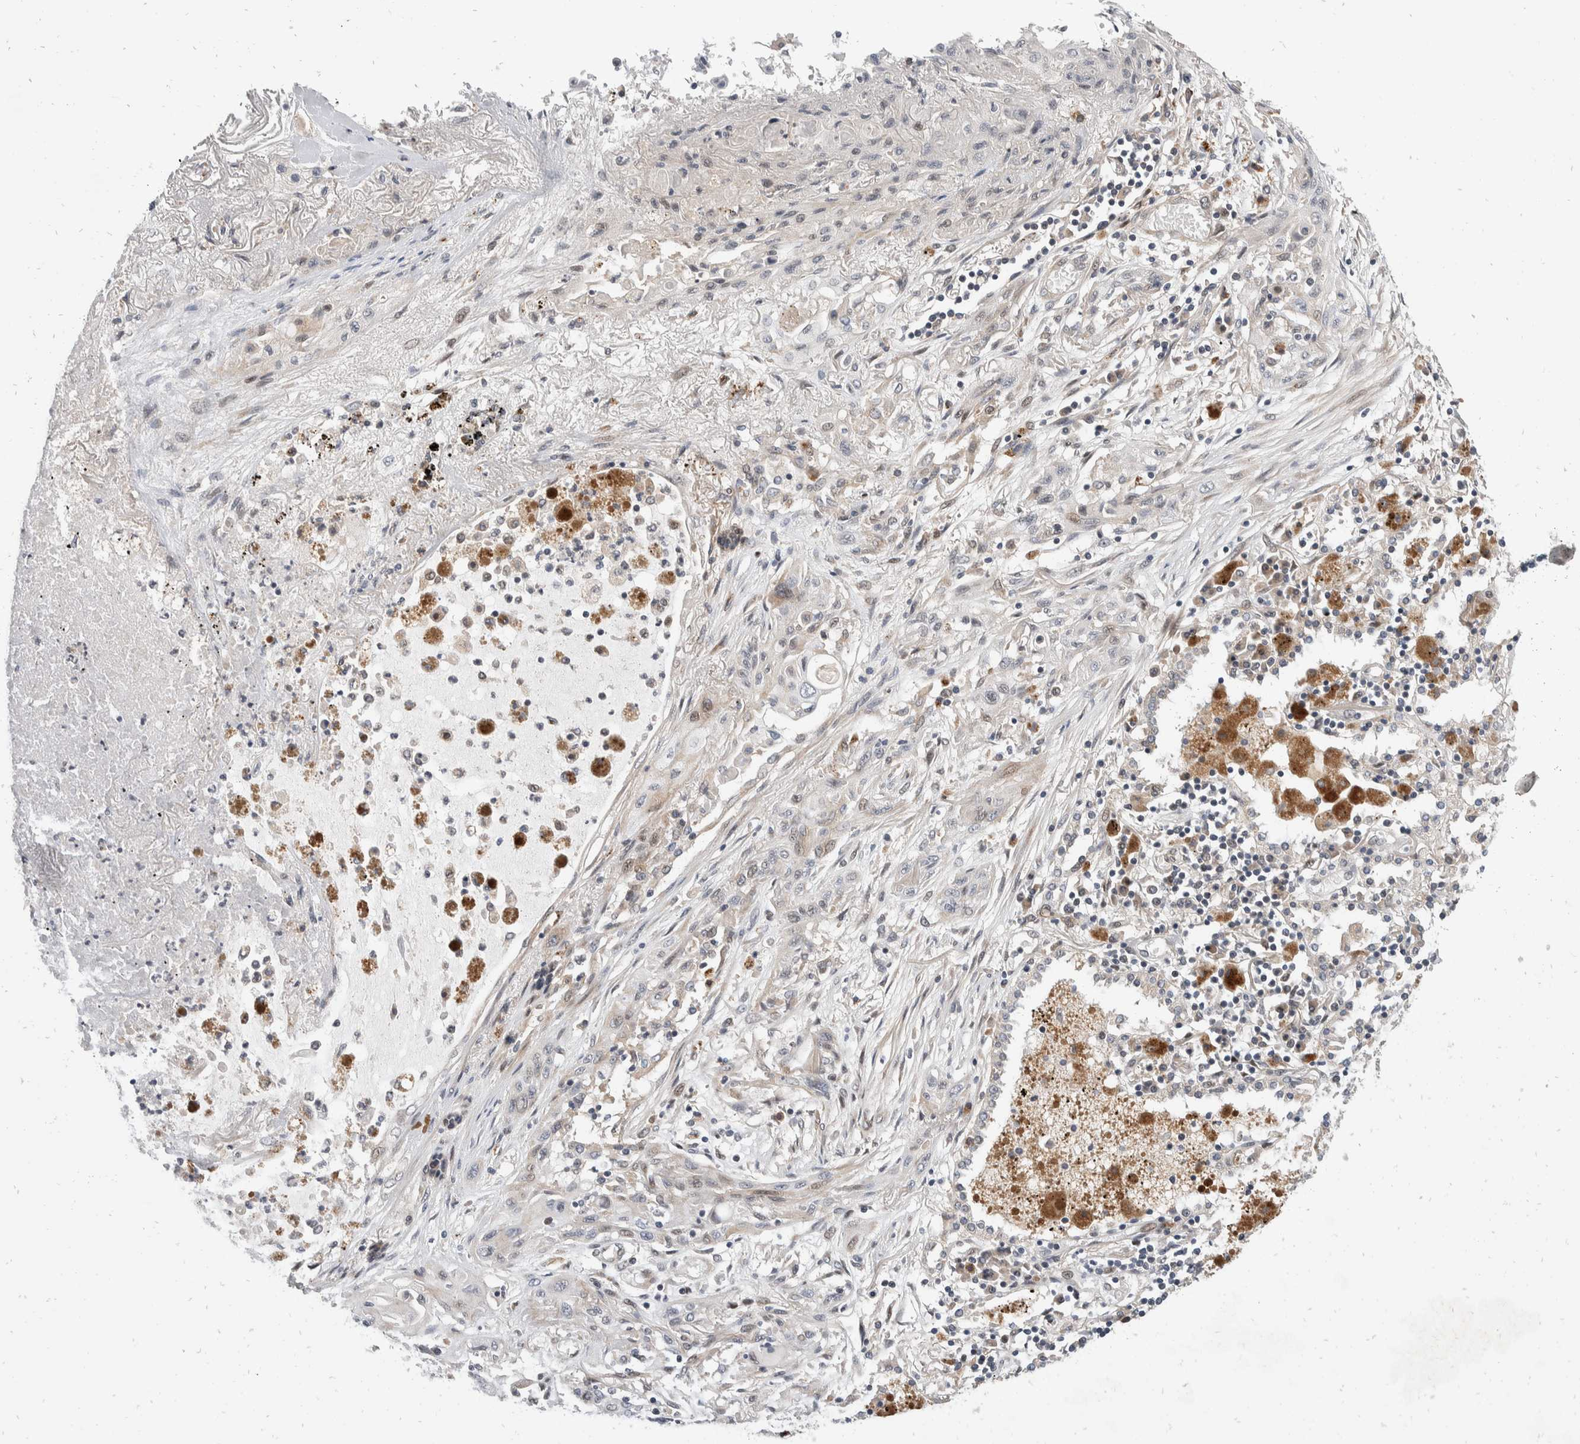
{"staining": {"intensity": "weak", "quantity": "<25%", "location": "nuclear"}, "tissue": "lung cancer", "cell_type": "Tumor cells", "image_type": "cancer", "snomed": [{"axis": "morphology", "description": "Squamous cell carcinoma, NOS"}, {"axis": "topography", "description": "Lung"}], "caption": "Human lung squamous cell carcinoma stained for a protein using immunohistochemistry (IHC) reveals no expression in tumor cells.", "gene": "ZNF703", "patient": {"sex": "female", "age": 47}}